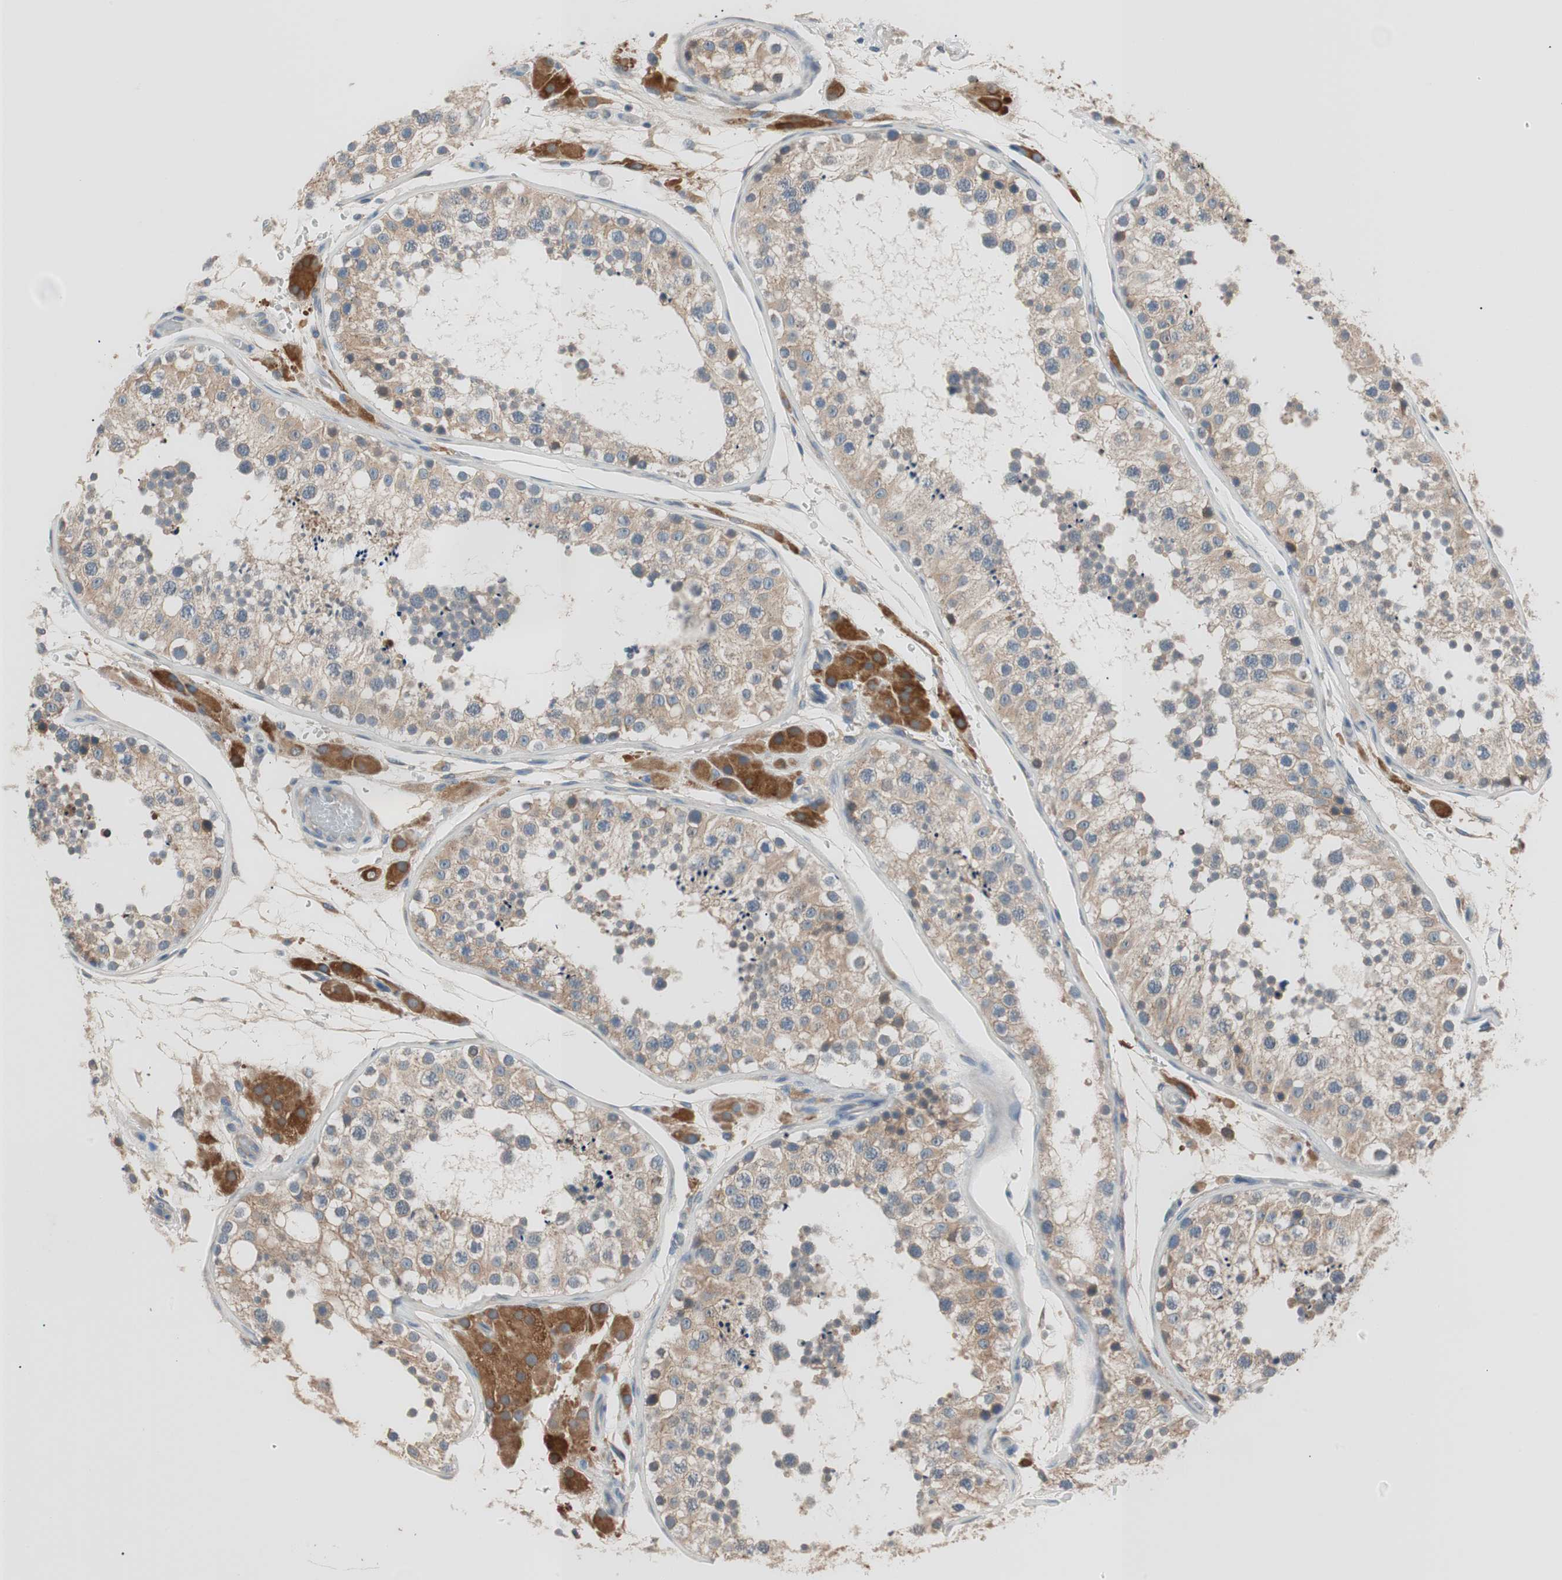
{"staining": {"intensity": "weak", "quantity": ">75%", "location": "cytoplasmic/membranous"}, "tissue": "testis", "cell_type": "Cells in seminiferous ducts", "image_type": "normal", "snomed": [{"axis": "morphology", "description": "Normal tissue, NOS"}, {"axis": "topography", "description": "Testis"}], "caption": "Immunohistochemical staining of normal human testis shows low levels of weak cytoplasmic/membranous expression in approximately >75% of cells in seminiferous ducts. The staining is performed using DAB (3,3'-diaminobenzidine) brown chromogen to label protein expression. The nuclei are counter-stained blue using hematoxylin.", "gene": "FADS2", "patient": {"sex": "male", "age": 26}}